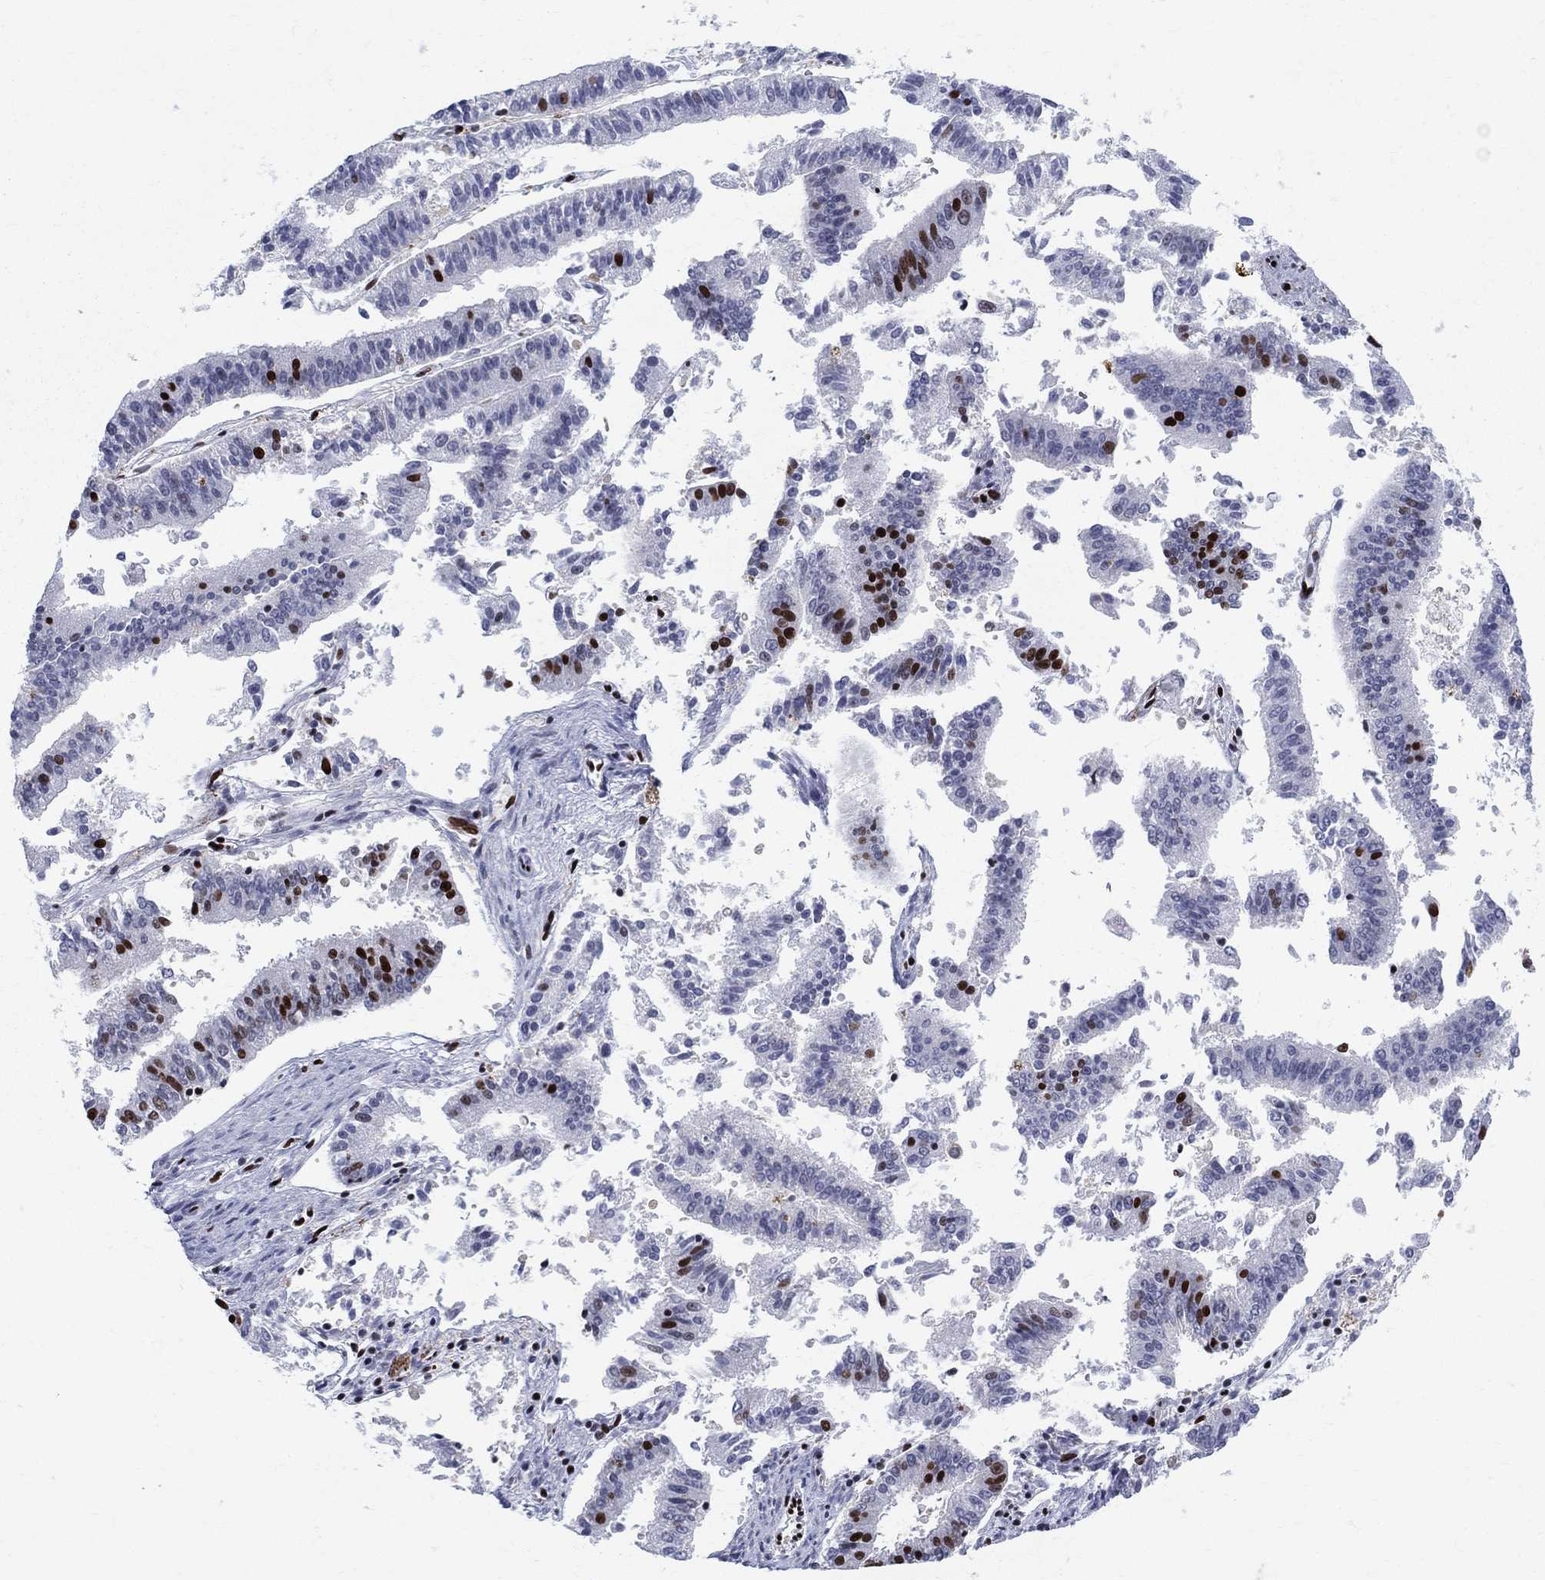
{"staining": {"intensity": "strong", "quantity": "<25%", "location": "nuclear"}, "tissue": "endometrial cancer", "cell_type": "Tumor cells", "image_type": "cancer", "snomed": [{"axis": "morphology", "description": "Adenocarcinoma, NOS"}, {"axis": "topography", "description": "Endometrium"}], "caption": "Immunohistochemistry image of neoplastic tissue: endometrial adenocarcinoma stained using IHC exhibits medium levels of strong protein expression localized specifically in the nuclear of tumor cells, appearing as a nuclear brown color.", "gene": "ZNHIT3", "patient": {"sex": "female", "age": 66}}